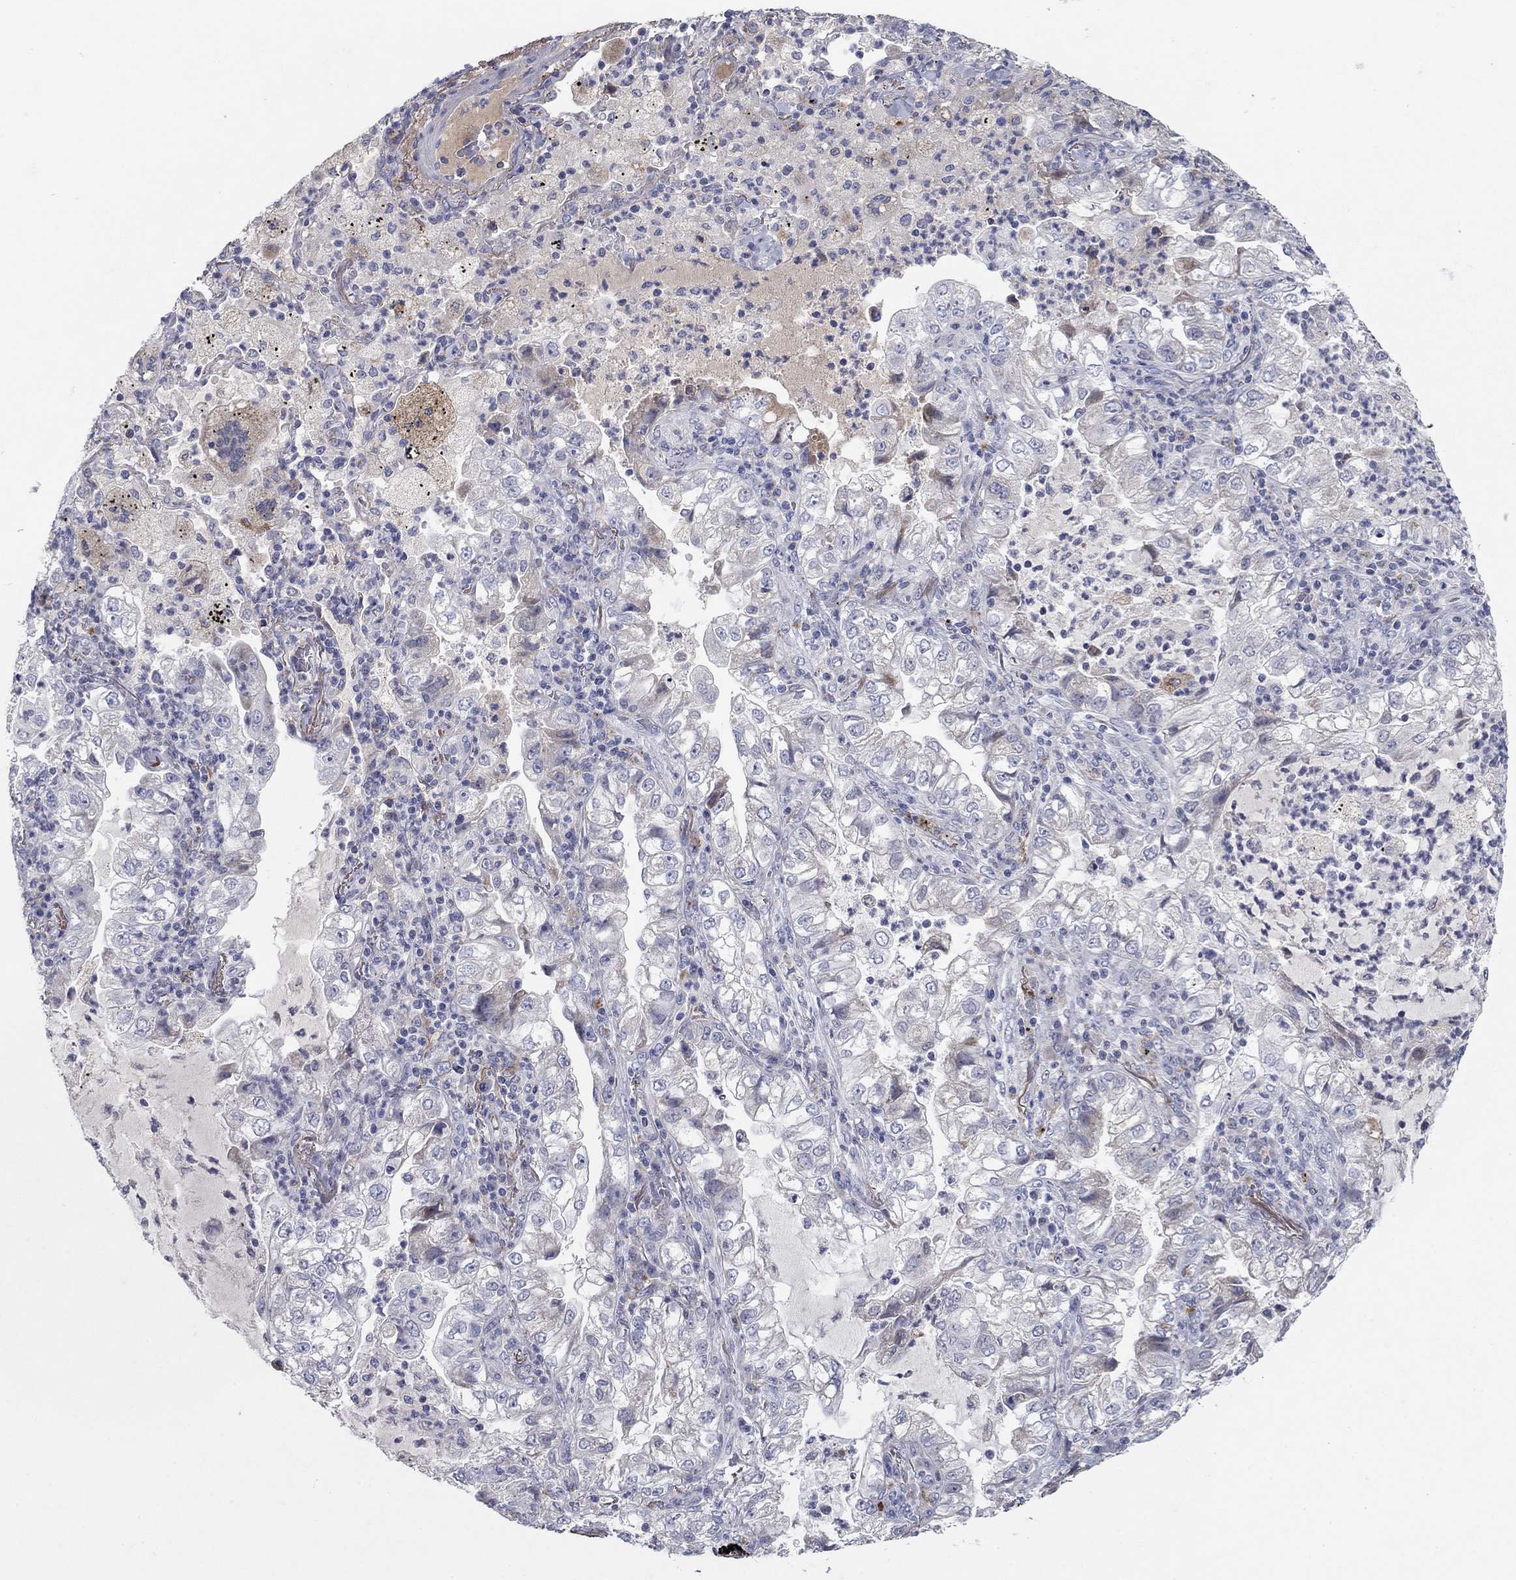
{"staining": {"intensity": "negative", "quantity": "none", "location": "none"}, "tissue": "lung cancer", "cell_type": "Tumor cells", "image_type": "cancer", "snomed": [{"axis": "morphology", "description": "Adenocarcinoma, NOS"}, {"axis": "topography", "description": "Lung"}], "caption": "A photomicrograph of lung adenocarcinoma stained for a protein displays no brown staining in tumor cells. (Immunohistochemistry, brightfield microscopy, high magnification).", "gene": "PTGDS", "patient": {"sex": "female", "age": 73}}